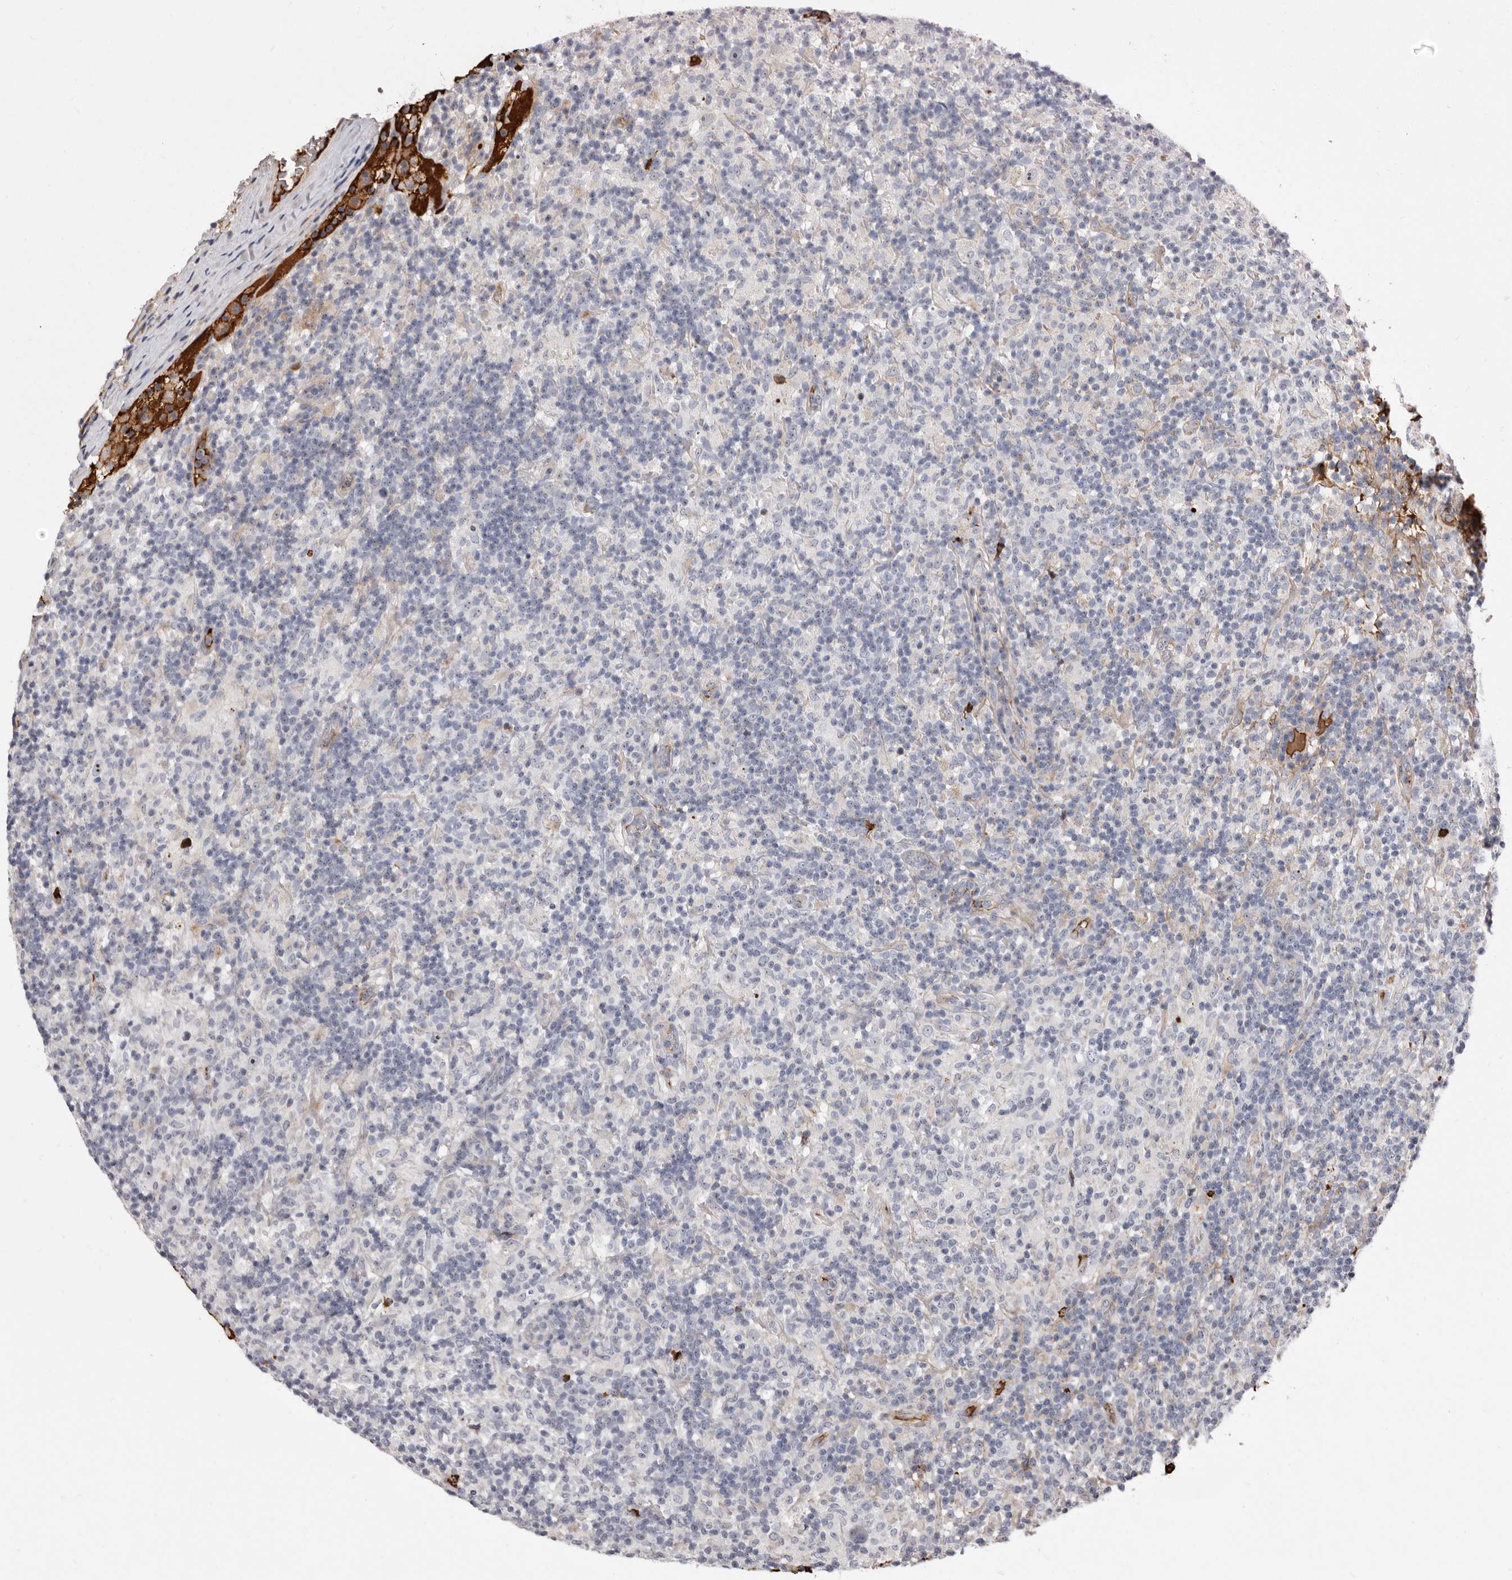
{"staining": {"intensity": "negative", "quantity": "none", "location": "none"}, "tissue": "lymphoma", "cell_type": "Tumor cells", "image_type": "cancer", "snomed": [{"axis": "morphology", "description": "Hodgkin's disease, NOS"}, {"axis": "topography", "description": "Lymph node"}], "caption": "IHC micrograph of lymphoma stained for a protein (brown), which shows no positivity in tumor cells. (Immunohistochemistry (ihc), brightfield microscopy, high magnification).", "gene": "NUBPL", "patient": {"sex": "male", "age": 70}}